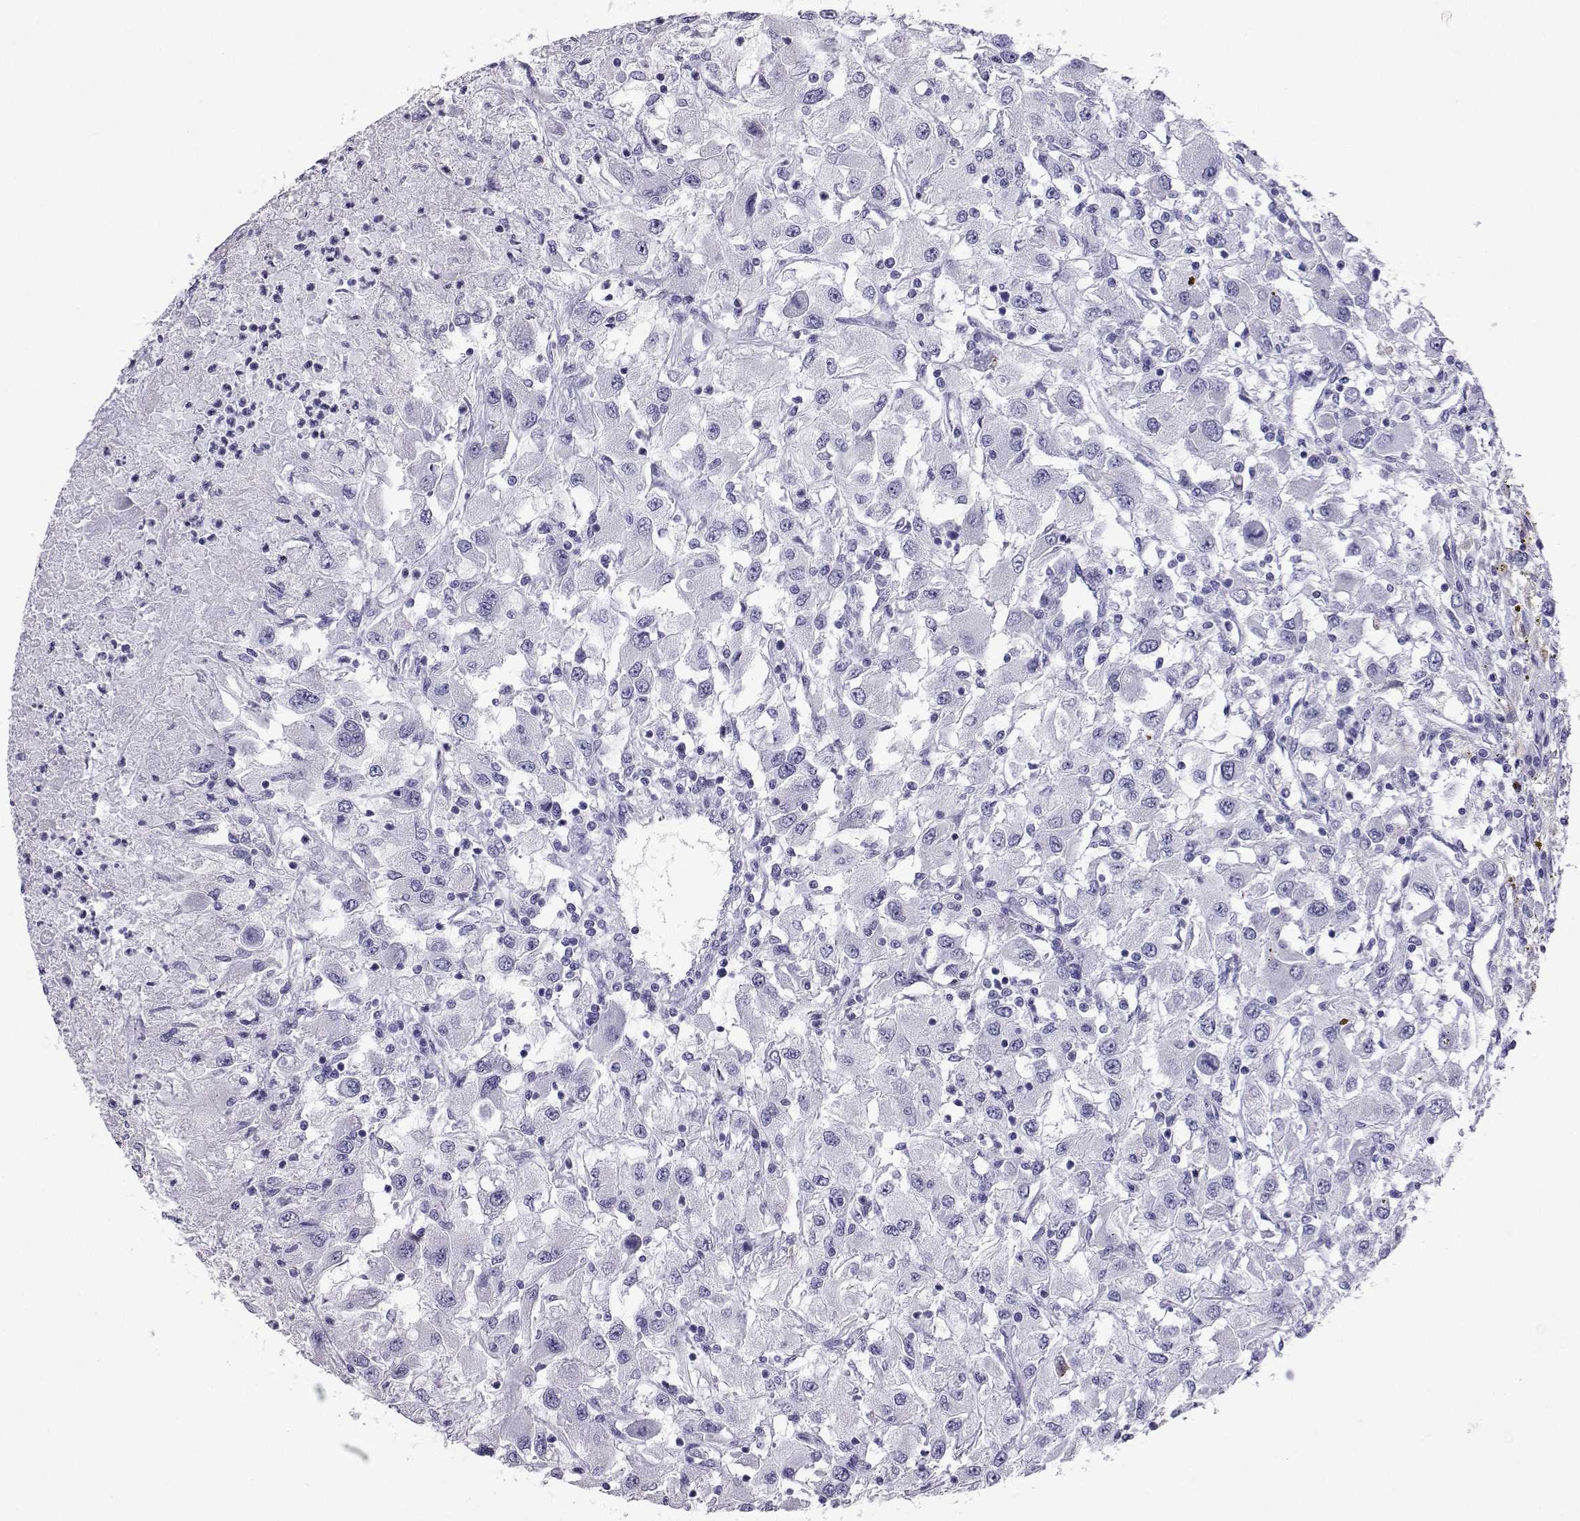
{"staining": {"intensity": "negative", "quantity": "none", "location": "none"}, "tissue": "renal cancer", "cell_type": "Tumor cells", "image_type": "cancer", "snomed": [{"axis": "morphology", "description": "Adenocarcinoma, NOS"}, {"axis": "topography", "description": "Kidney"}], "caption": "Tumor cells show no significant expression in renal adenocarcinoma. The staining was performed using DAB (3,3'-diaminobenzidine) to visualize the protein expression in brown, while the nuclei were stained in blue with hematoxylin (Magnification: 20x).", "gene": "PLIN4", "patient": {"sex": "female", "age": 67}}